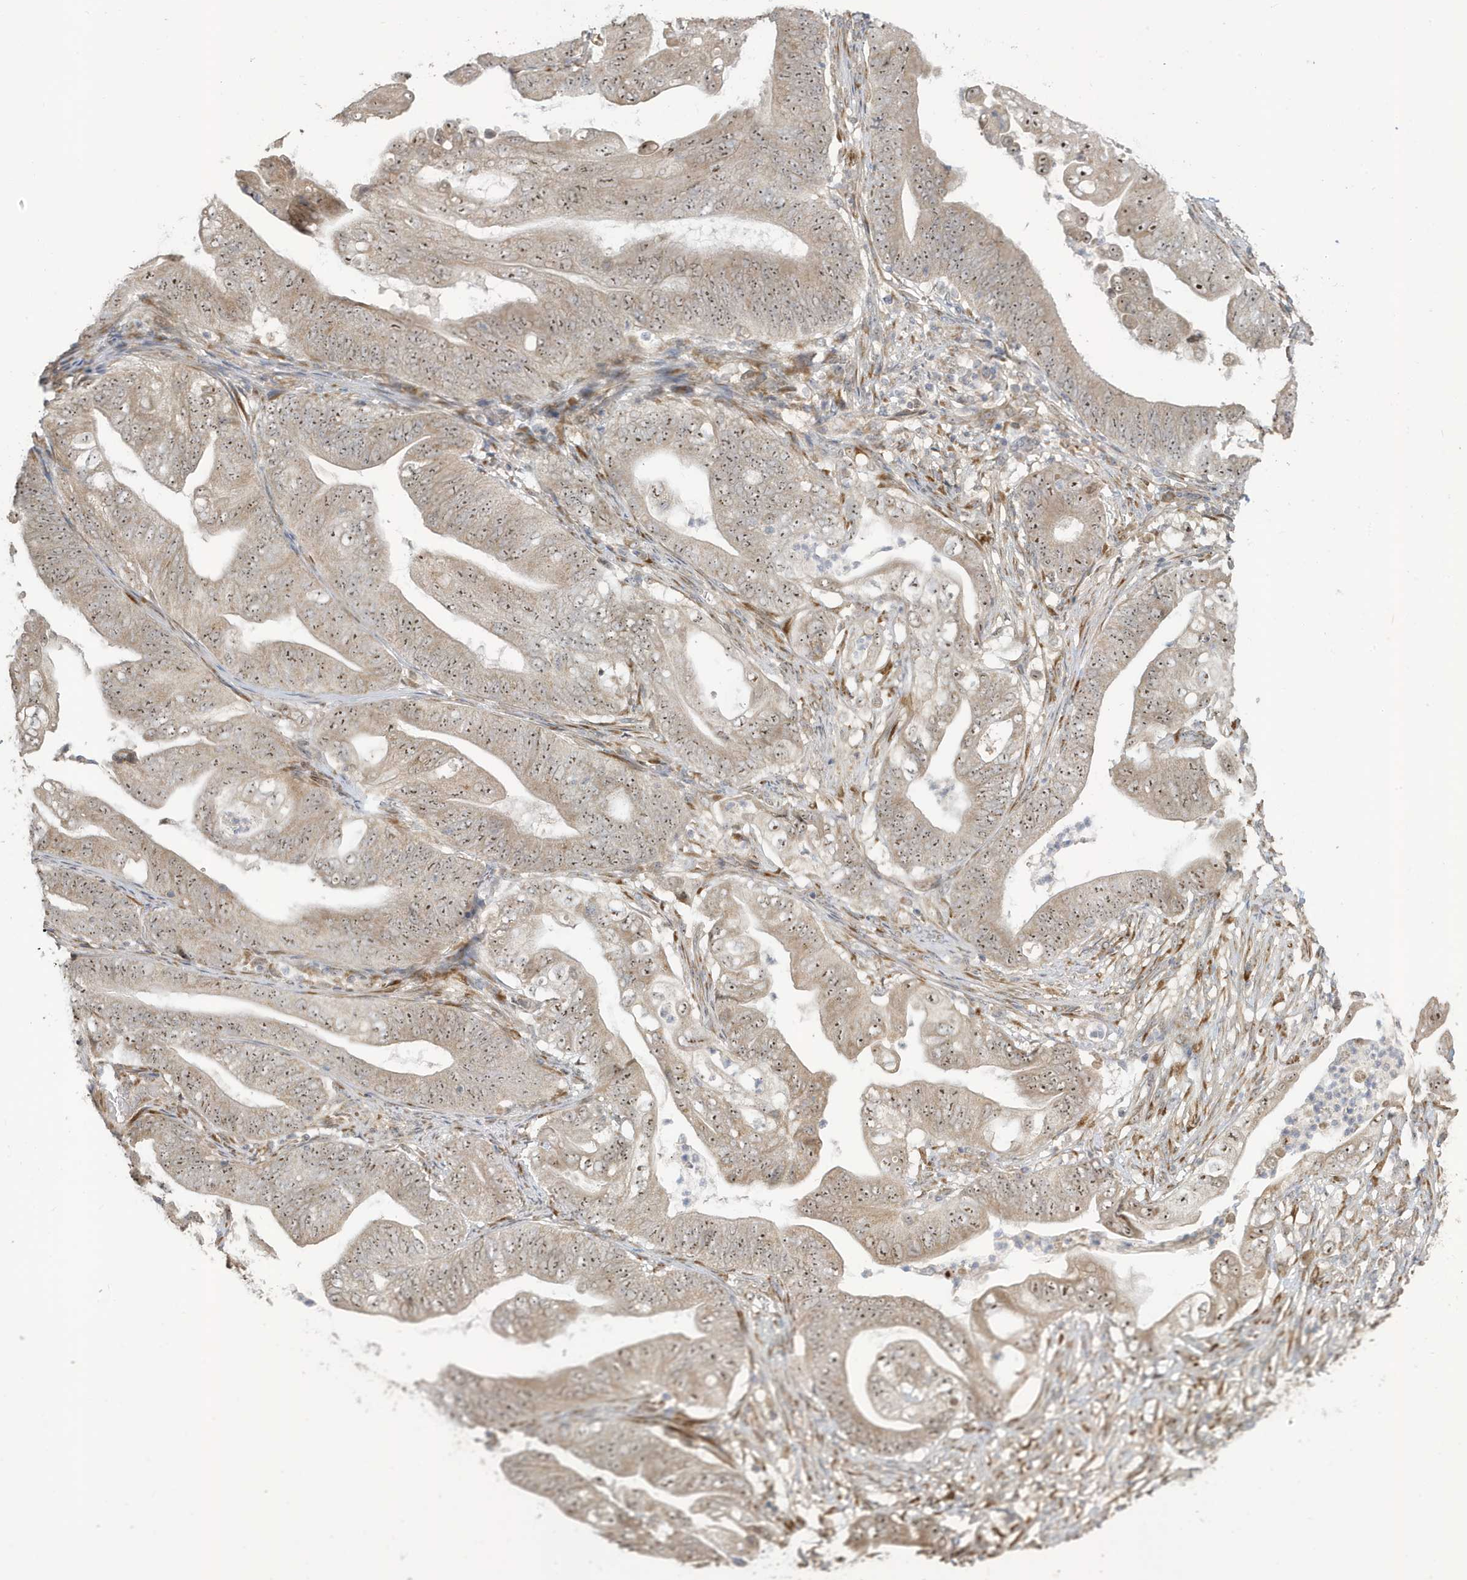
{"staining": {"intensity": "weak", "quantity": ">75%", "location": "nuclear"}, "tissue": "stomach cancer", "cell_type": "Tumor cells", "image_type": "cancer", "snomed": [{"axis": "morphology", "description": "Adenocarcinoma, NOS"}, {"axis": "topography", "description": "Stomach"}], "caption": "The photomicrograph reveals staining of adenocarcinoma (stomach), revealing weak nuclear protein staining (brown color) within tumor cells. (IHC, brightfield microscopy, high magnification).", "gene": "ECM2", "patient": {"sex": "female", "age": 73}}